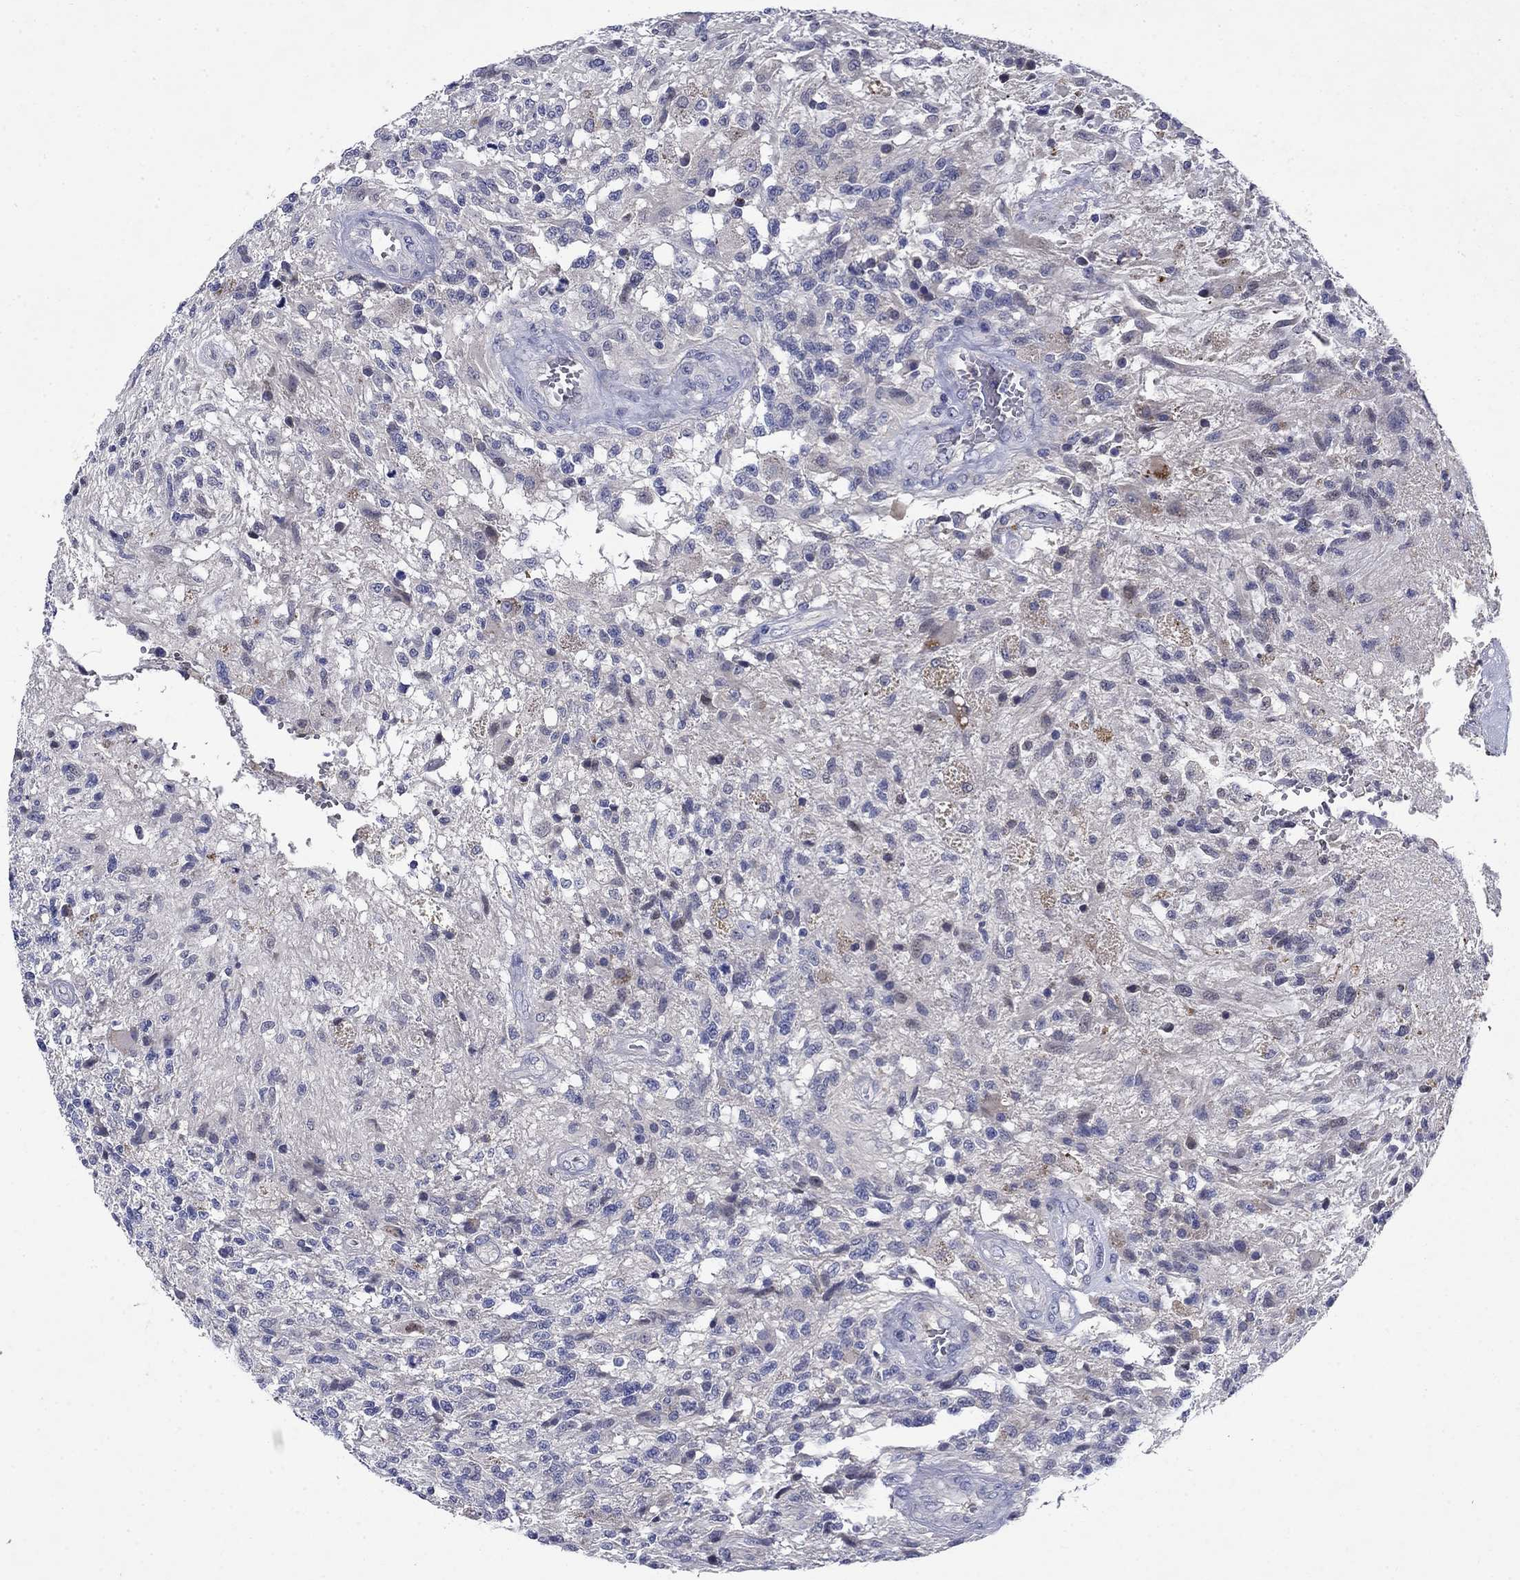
{"staining": {"intensity": "negative", "quantity": "none", "location": "none"}, "tissue": "glioma", "cell_type": "Tumor cells", "image_type": "cancer", "snomed": [{"axis": "morphology", "description": "Glioma, malignant, High grade"}, {"axis": "topography", "description": "Brain"}], "caption": "The image shows no significant expression in tumor cells of malignant glioma (high-grade).", "gene": "STAB2", "patient": {"sex": "male", "age": 56}}